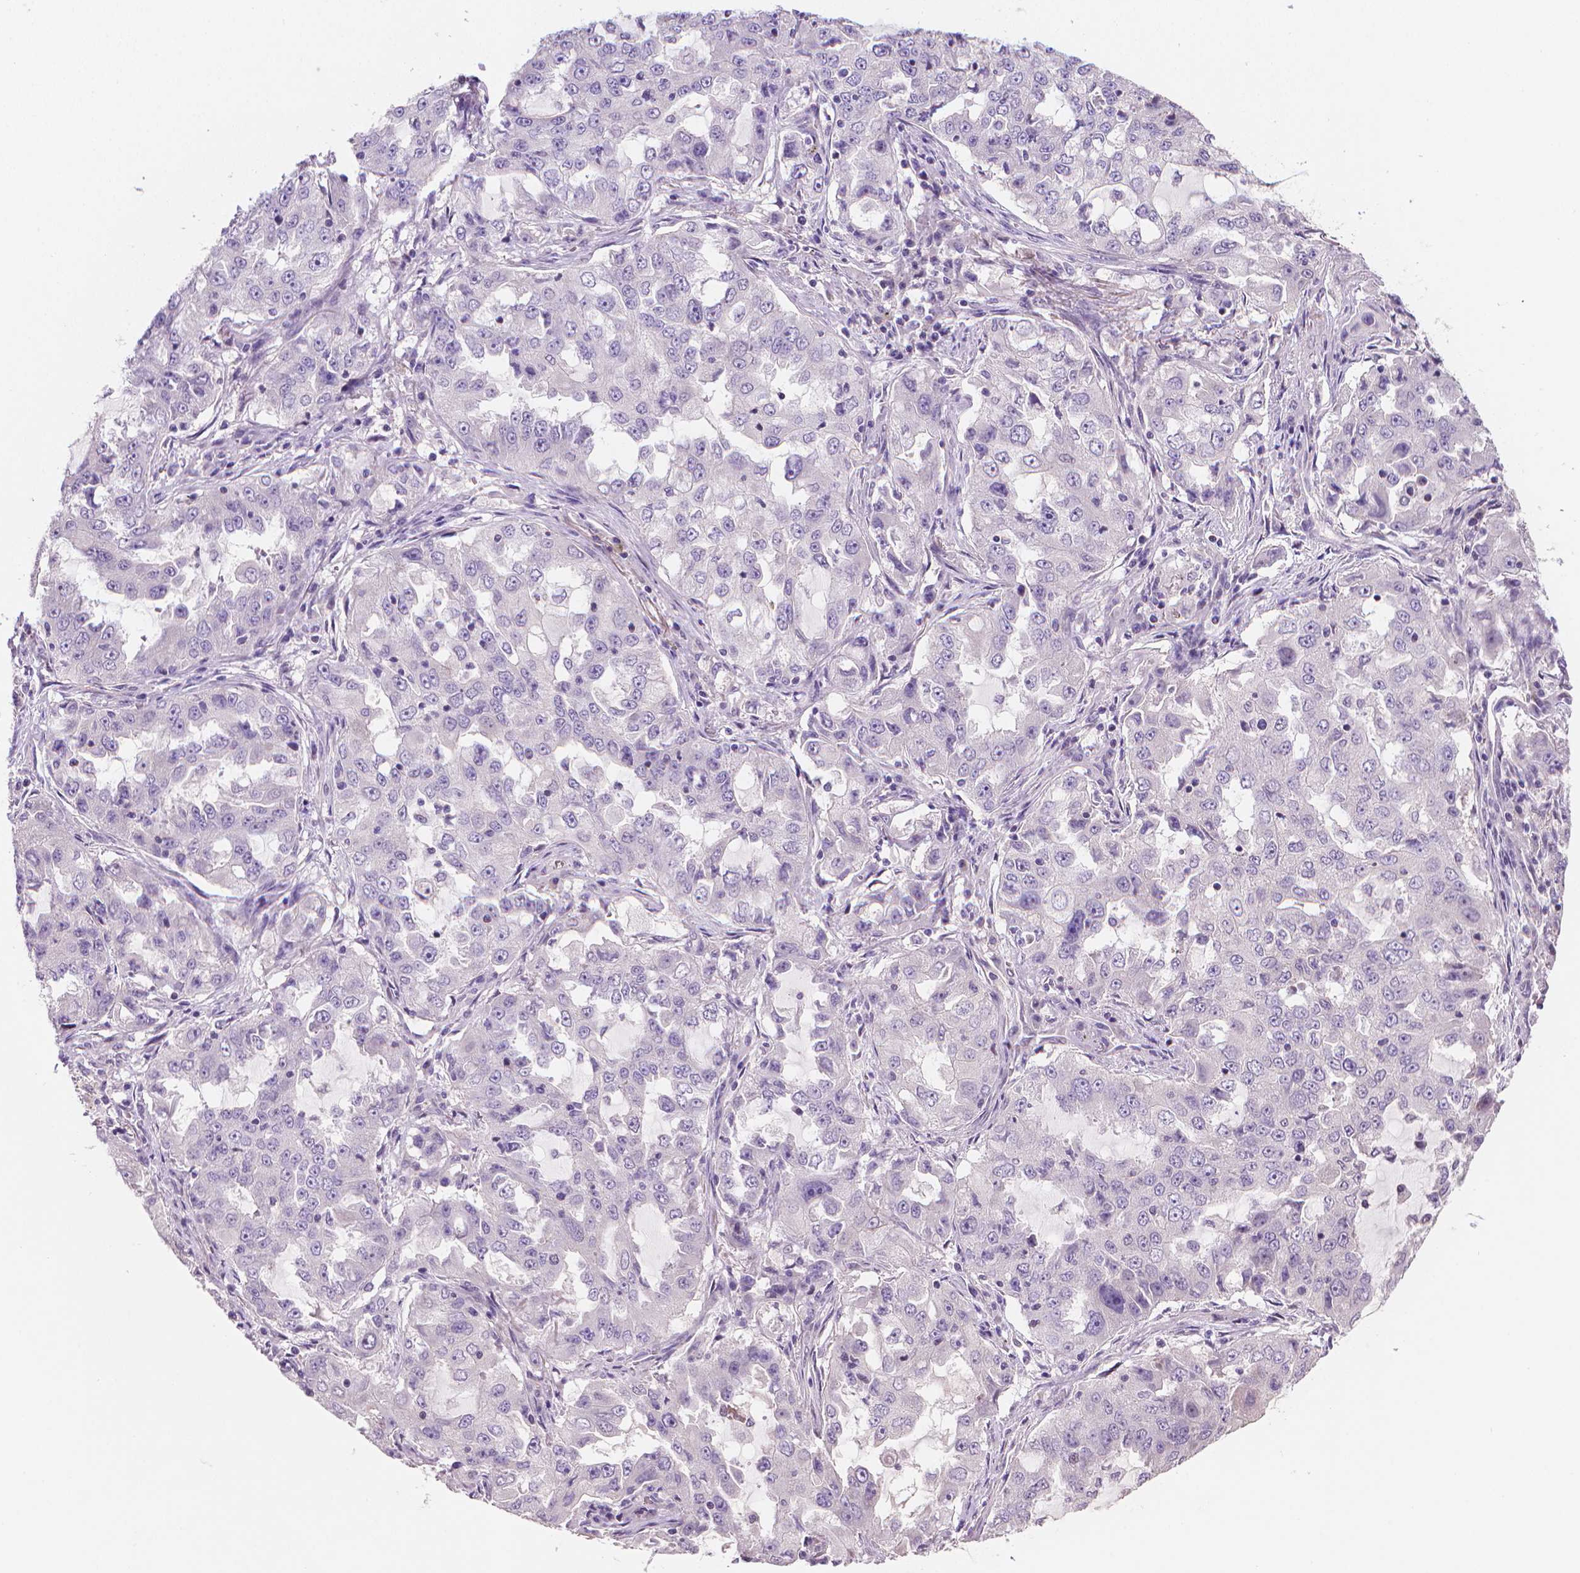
{"staining": {"intensity": "negative", "quantity": "none", "location": "none"}, "tissue": "lung cancer", "cell_type": "Tumor cells", "image_type": "cancer", "snomed": [{"axis": "morphology", "description": "Adenocarcinoma, NOS"}, {"axis": "topography", "description": "Lung"}], "caption": "Adenocarcinoma (lung) stained for a protein using immunohistochemistry (IHC) demonstrates no positivity tumor cells.", "gene": "CLXN", "patient": {"sex": "female", "age": 61}}